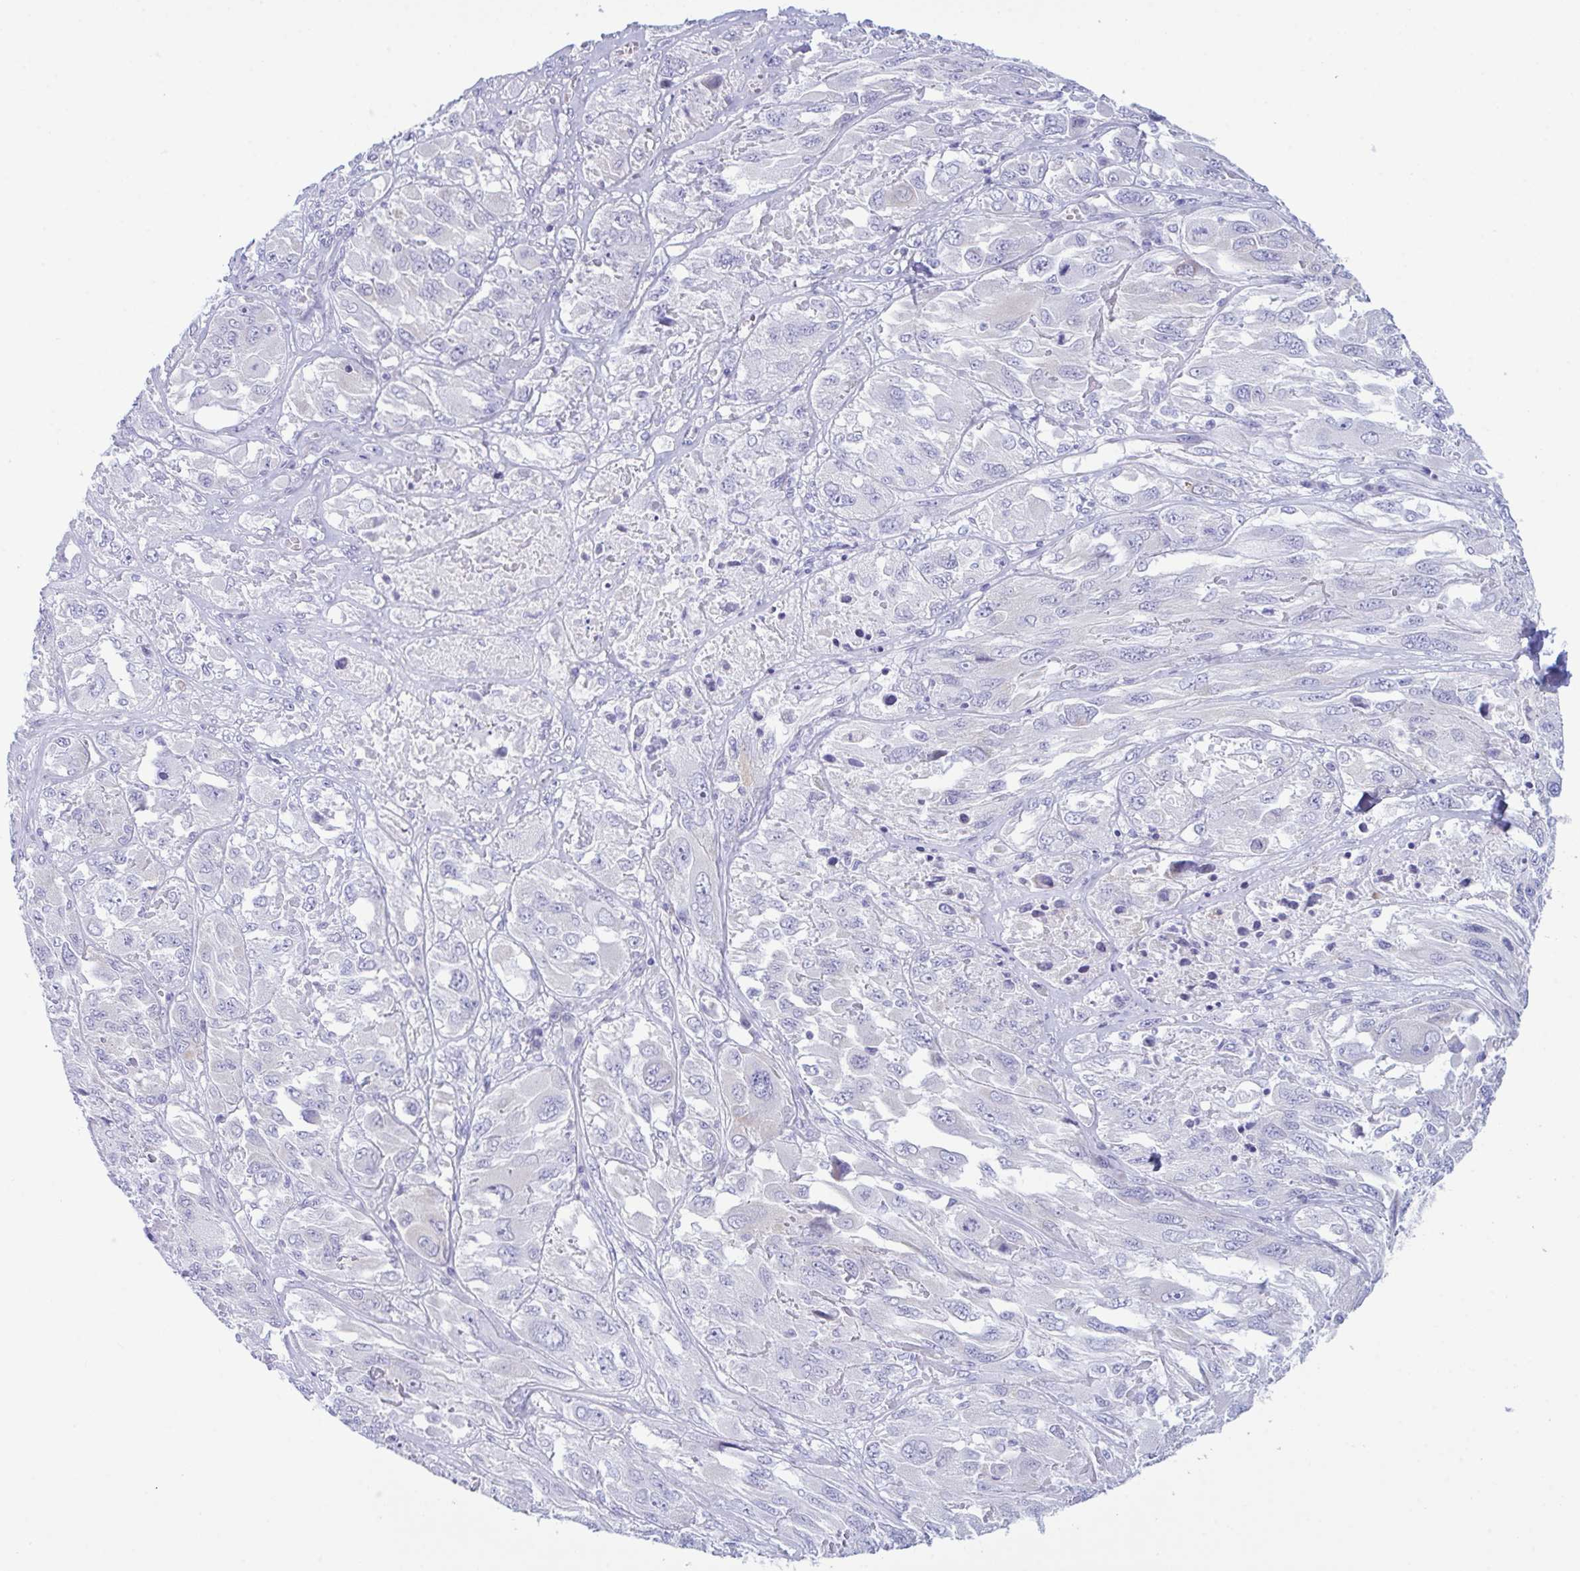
{"staining": {"intensity": "negative", "quantity": "none", "location": "none"}, "tissue": "melanoma", "cell_type": "Tumor cells", "image_type": "cancer", "snomed": [{"axis": "morphology", "description": "Malignant melanoma, NOS"}, {"axis": "topography", "description": "Skin"}], "caption": "The micrograph shows no staining of tumor cells in malignant melanoma.", "gene": "BBS1", "patient": {"sex": "female", "age": 91}}